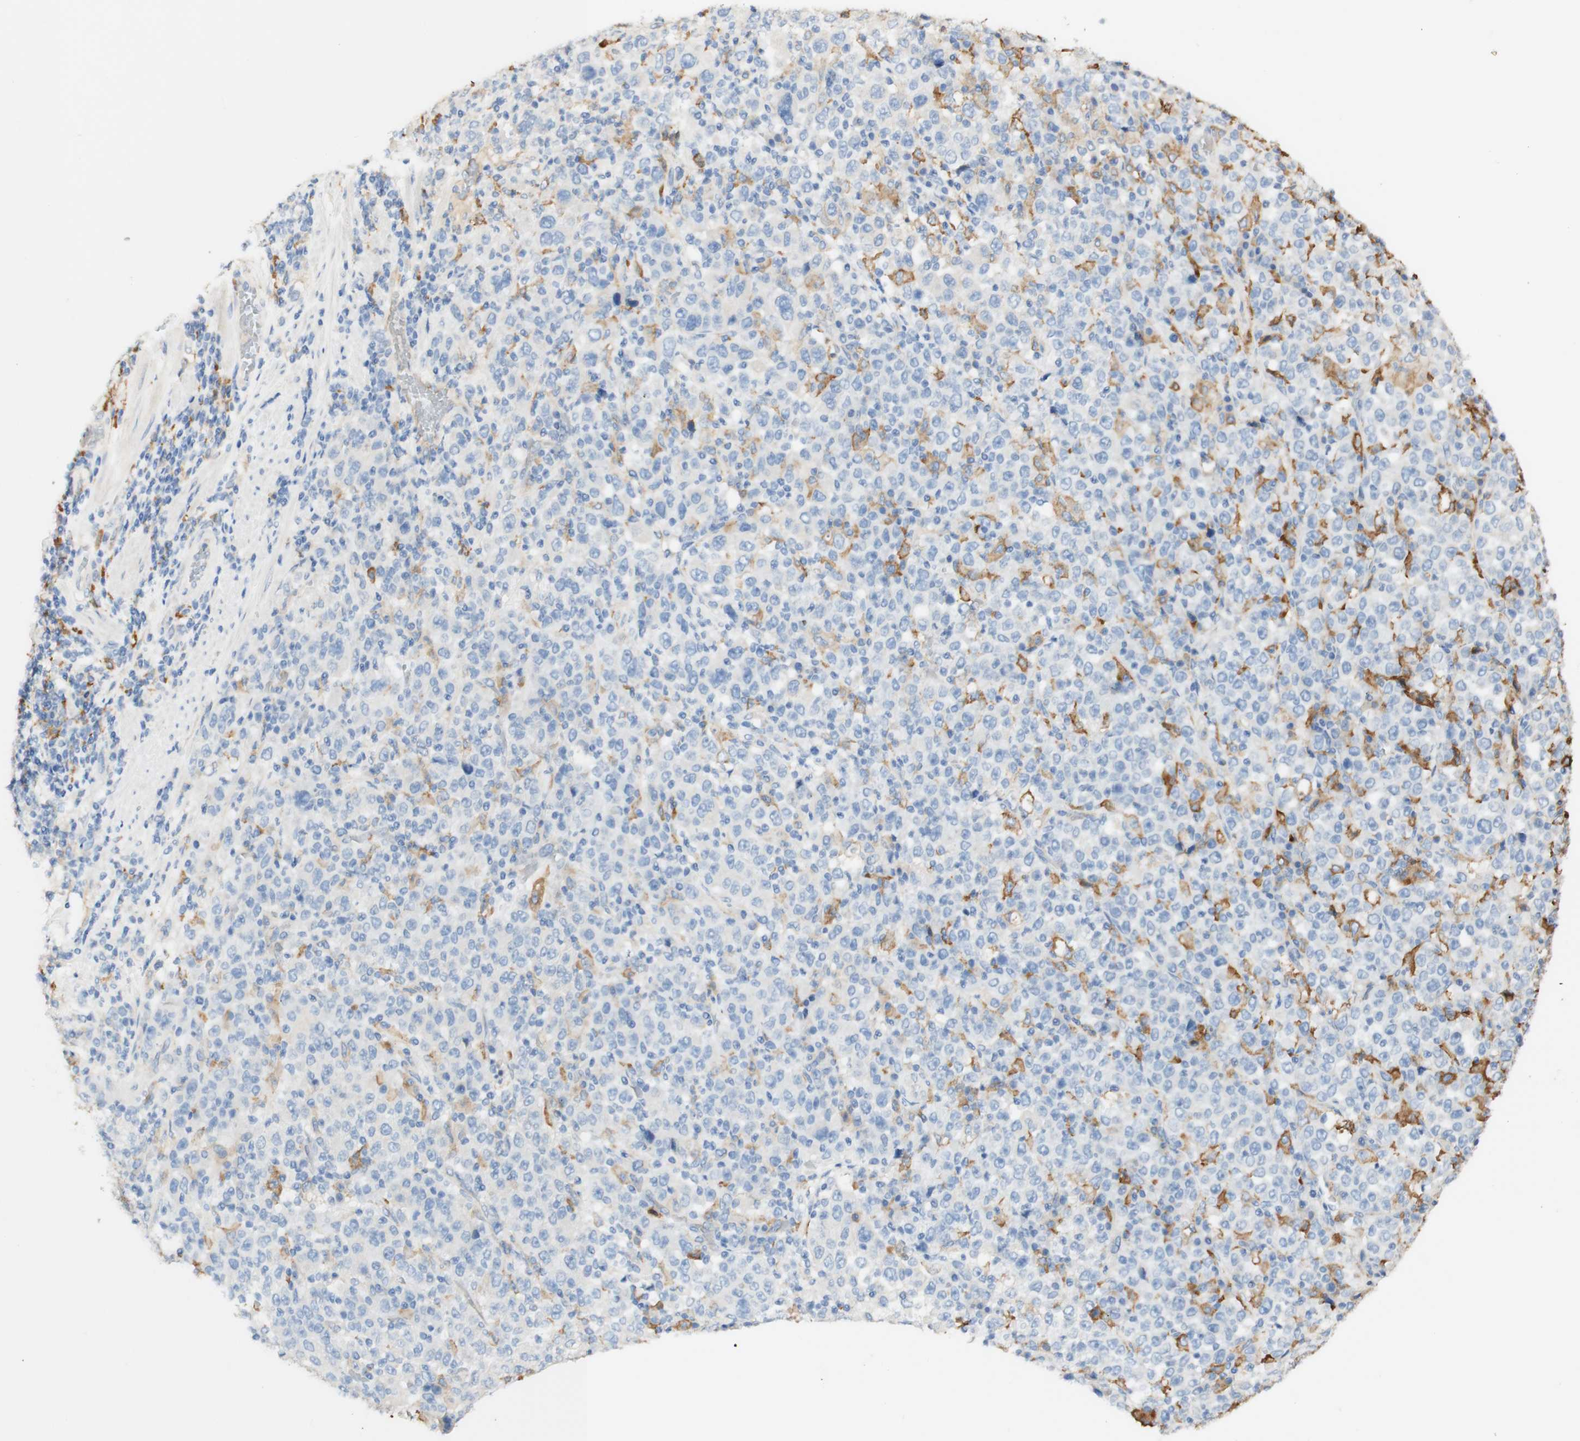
{"staining": {"intensity": "negative", "quantity": "none", "location": "none"}, "tissue": "stomach cancer", "cell_type": "Tumor cells", "image_type": "cancer", "snomed": [{"axis": "morphology", "description": "Normal tissue, NOS"}, {"axis": "morphology", "description": "Adenocarcinoma, NOS"}, {"axis": "topography", "description": "Stomach, upper"}, {"axis": "topography", "description": "Stomach"}], "caption": "The micrograph demonstrates no staining of tumor cells in adenocarcinoma (stomach). The staining is performed using DAB (3,3'-diaminobenzidine) brown chromogen with nuclei counter-stained in using hematoxylin.", "gene": "FCGRT", "patient": {"sex": "male", "age": 59}}